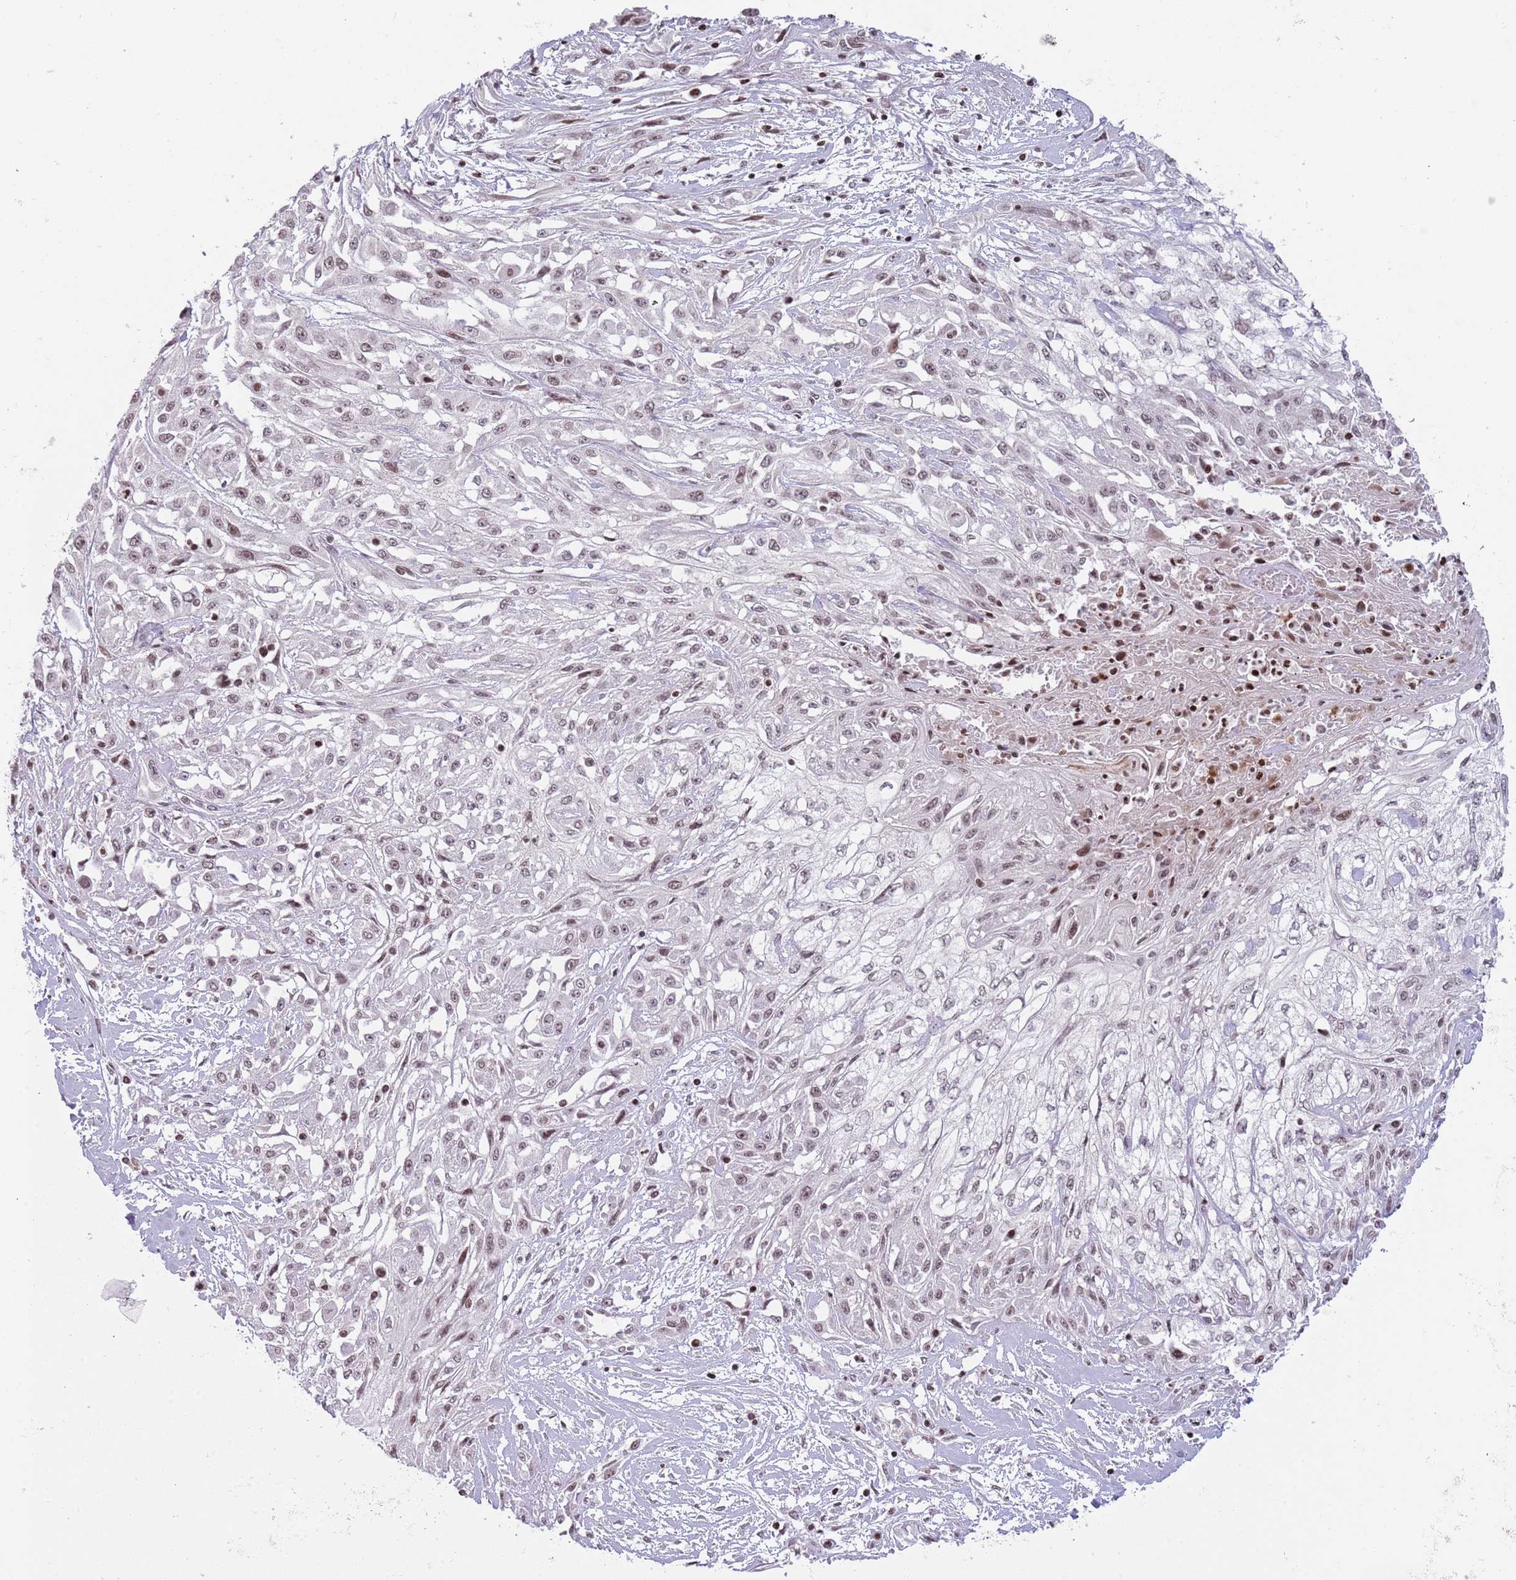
{"staining": {"intensity": "weak", "quantity": "25%-75%", "location": "nuclear"}, "tissue": "skin cancer", "cell_type": "Tumor cells", "image_type": "cancer", "snomed": [{"axis": "morphology", "description": "Squamous cell carcinoma, NOS"}, {"axis": "morphology", "description": "Squamous cell carcinoma, metastatic, NOS"}, {"axis": "topography", "description": "Skin"}, {"axis": "topography", "description": "Lymph node"}], "caption": "The histopathology image reveals immunohistochemical staining of squamous cell carcinoma (skin). There is weak nuclear expression is present in about 25%-75% of tumor cells.", "gene": "SH3RF3", "patient": {"sex": "male", "age": 75}}